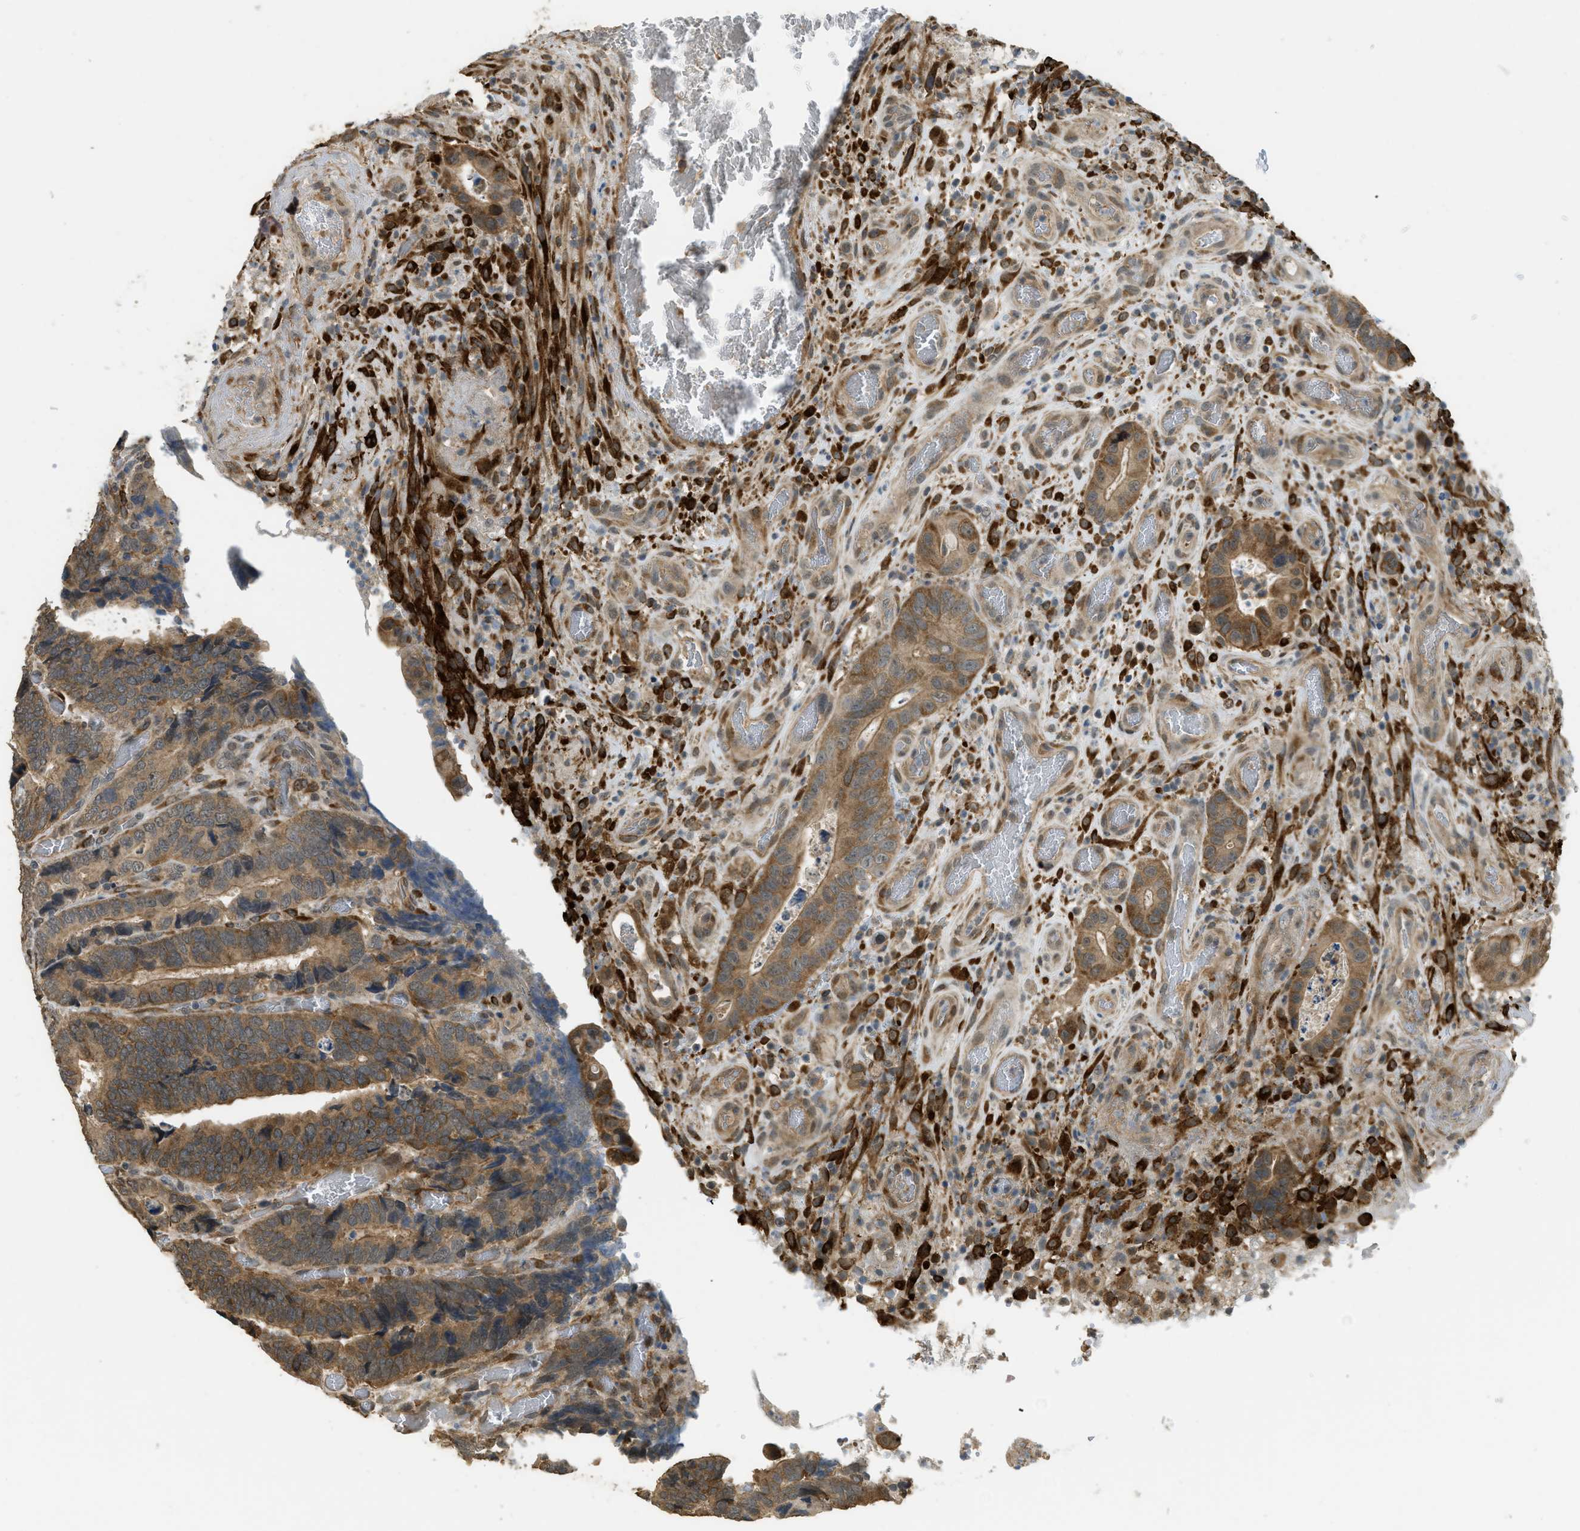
{"staining": {"intensity": "moderate", "quantity": ">75%", "location": "cytoplasmic/membranous"}, "tissue": "colorectal cancer", "cell_type": "Tumor cells", "image_type": "cancer", "snomed": [{"axis": "morphology", "description": "Adenocarcinoma, NOS"}, {"axis": "topography", "description": "Colon"}], "caption": "Moderate cytoplasmic/membranous positivity for a protein is seen in about >75% of tumor cells of colorectal cancer using IHC.", "gene": "IGF2BP2", "patient": {"sex": "male", "age": 72}}